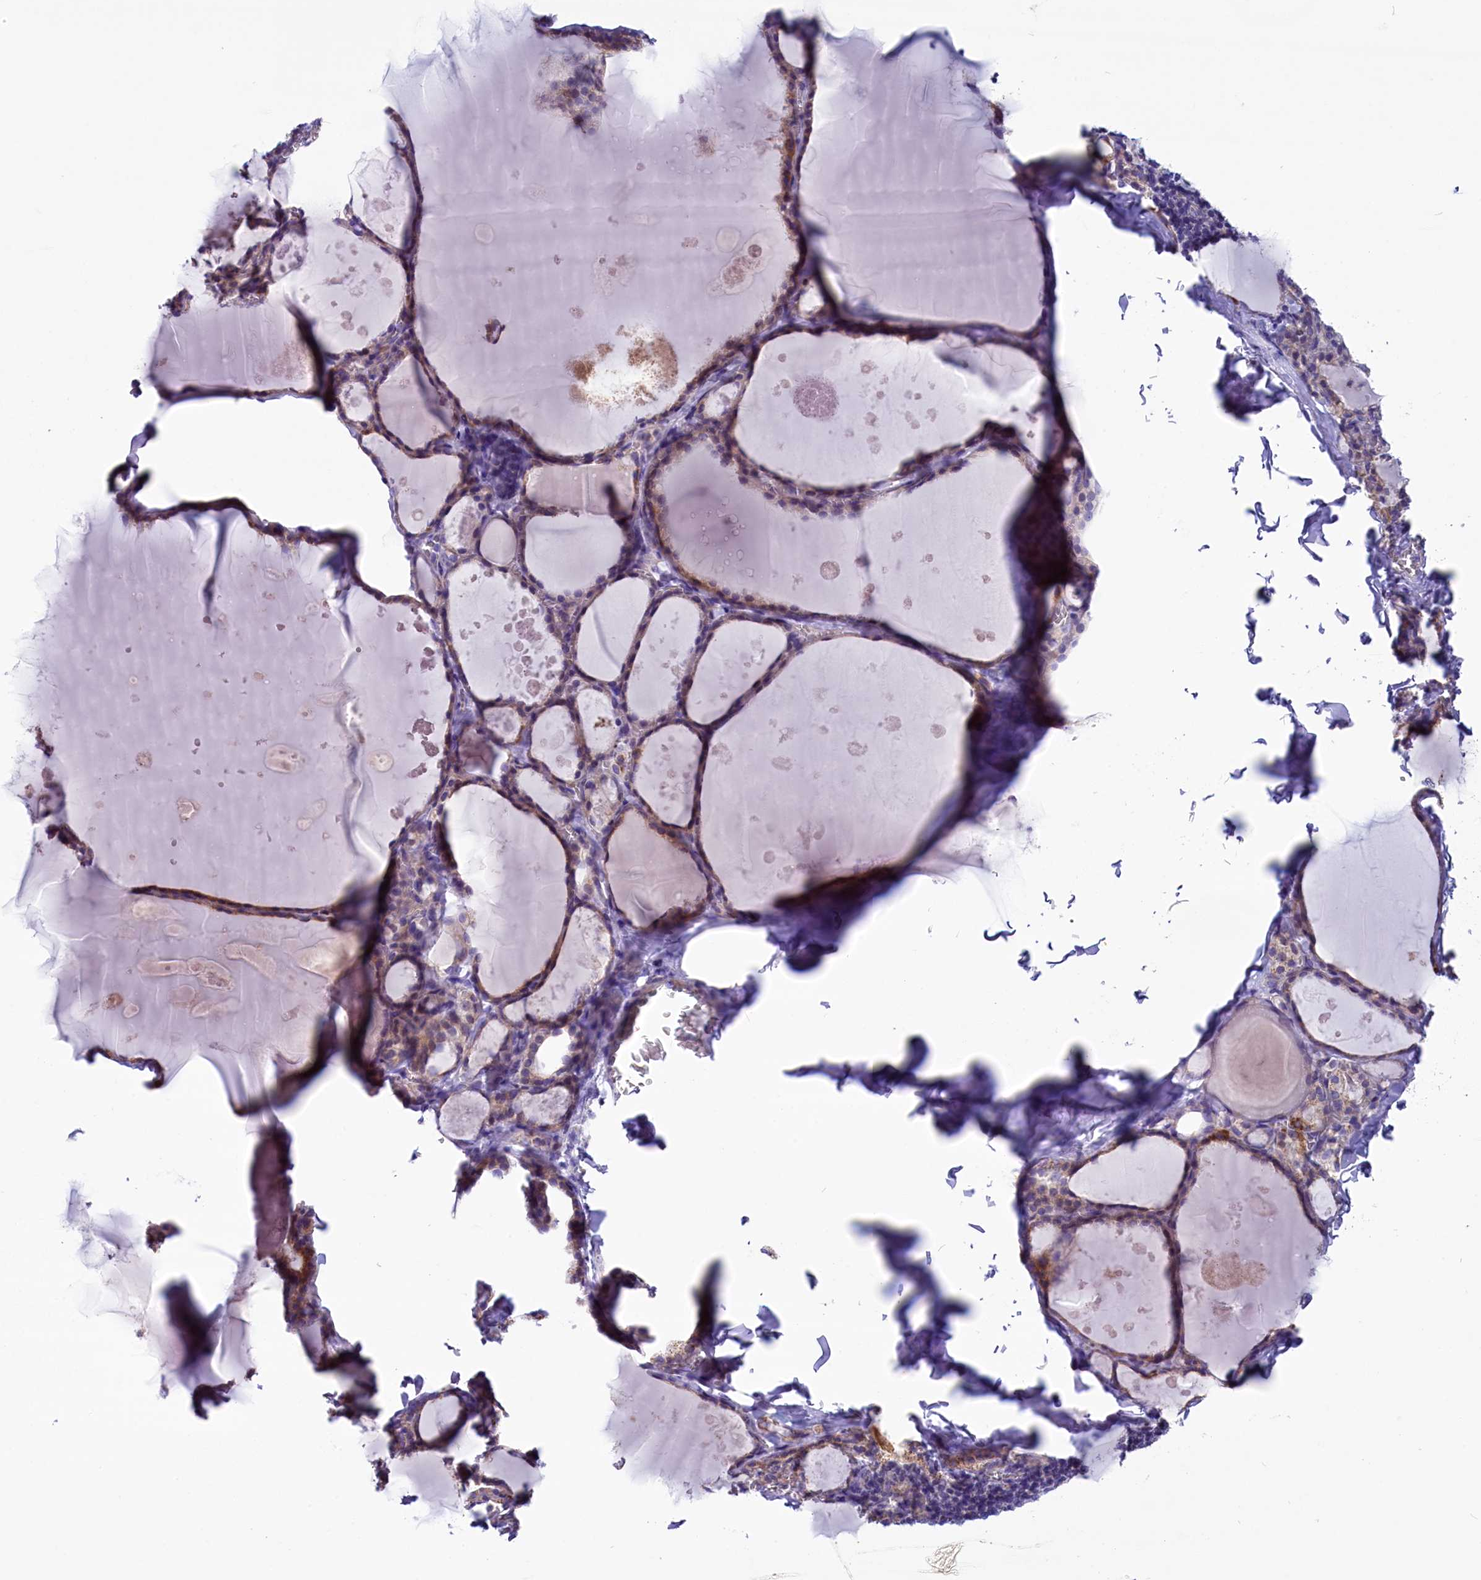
{"staining": {"intensity": "weak", "quantity": "25%-75%", "location": "cytoplasmic/membranous"}, "tissue": "thyroid gland", "cell_type": "Glandular cells", "image_type": "normal", "snomed": [{"axis": "morphology", "description": "Normal tissue, NOS"}, {"axis": "topography", "description": "Thyroid gland"}], "caption": "Brown immunohistochemical staining in unremarkable human thyroid gland reveals weak cytoplasmic/membranous expression in about 25%-75% of glandular cells.", "gene": "SCD5", "patient": {"sex": "male", "age": 56}}